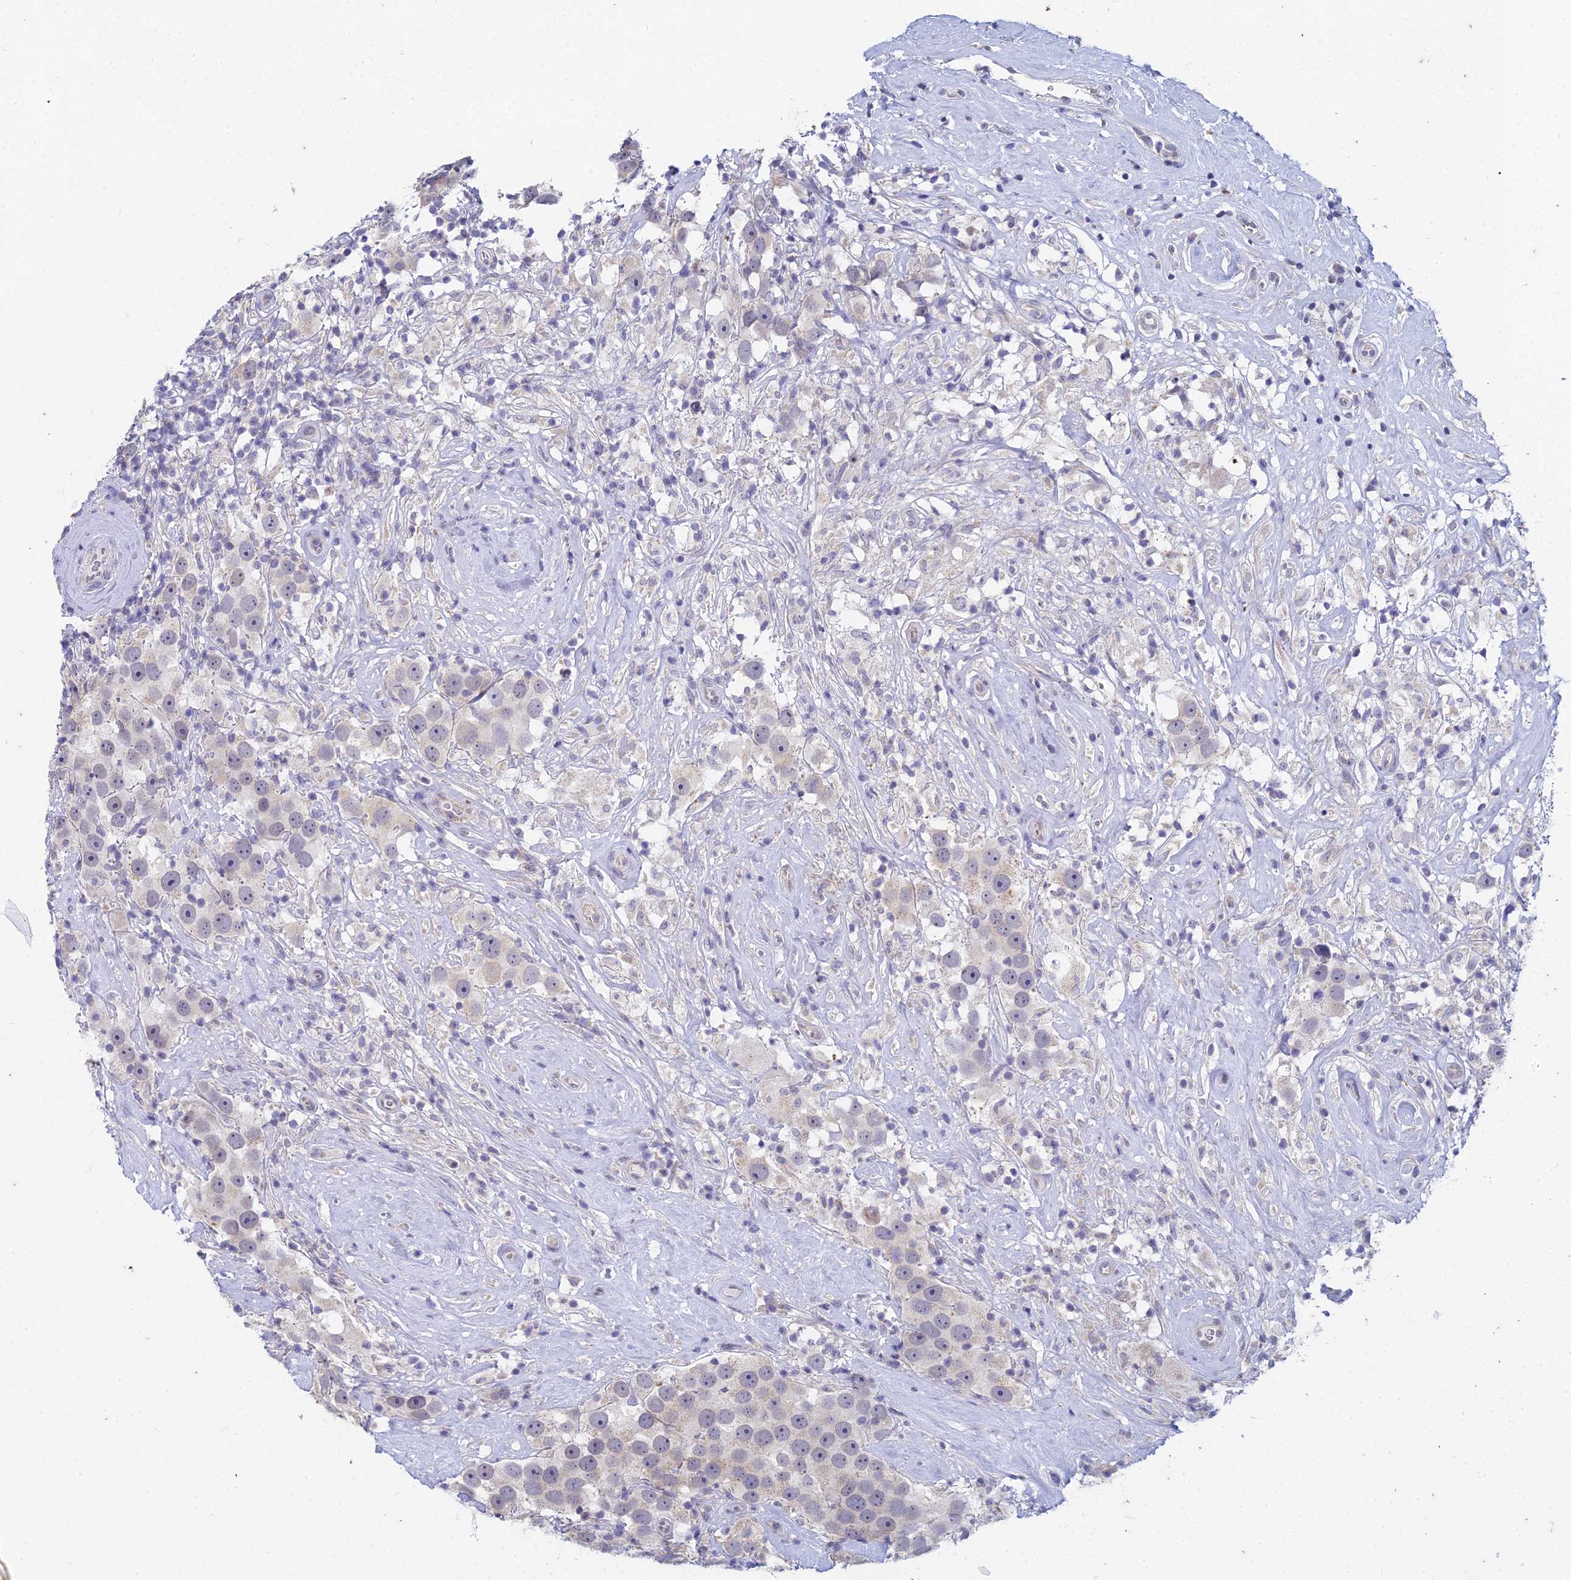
{"staining": {"intensity": "weak", "quantity": "<25%", "location": "cytoplasmic/membranous"}, "tissue": "testis cancer", "cell_type": "Tumor cells", "image_type": "cancer", "snomed": [{"axis": "morphology", "description": "Seminoma, NOS"}, {"axis": "topography", "description": "Testis"}], "caption": "Histopathology image shows no protein expression in tumor cells of testis cancer tissue. (DAB immunohistochemistry visualized using brightfield microscopy, high magnification).", "gene": "EEF2KMT", "patient": {"sex": "male", "age": 49}}